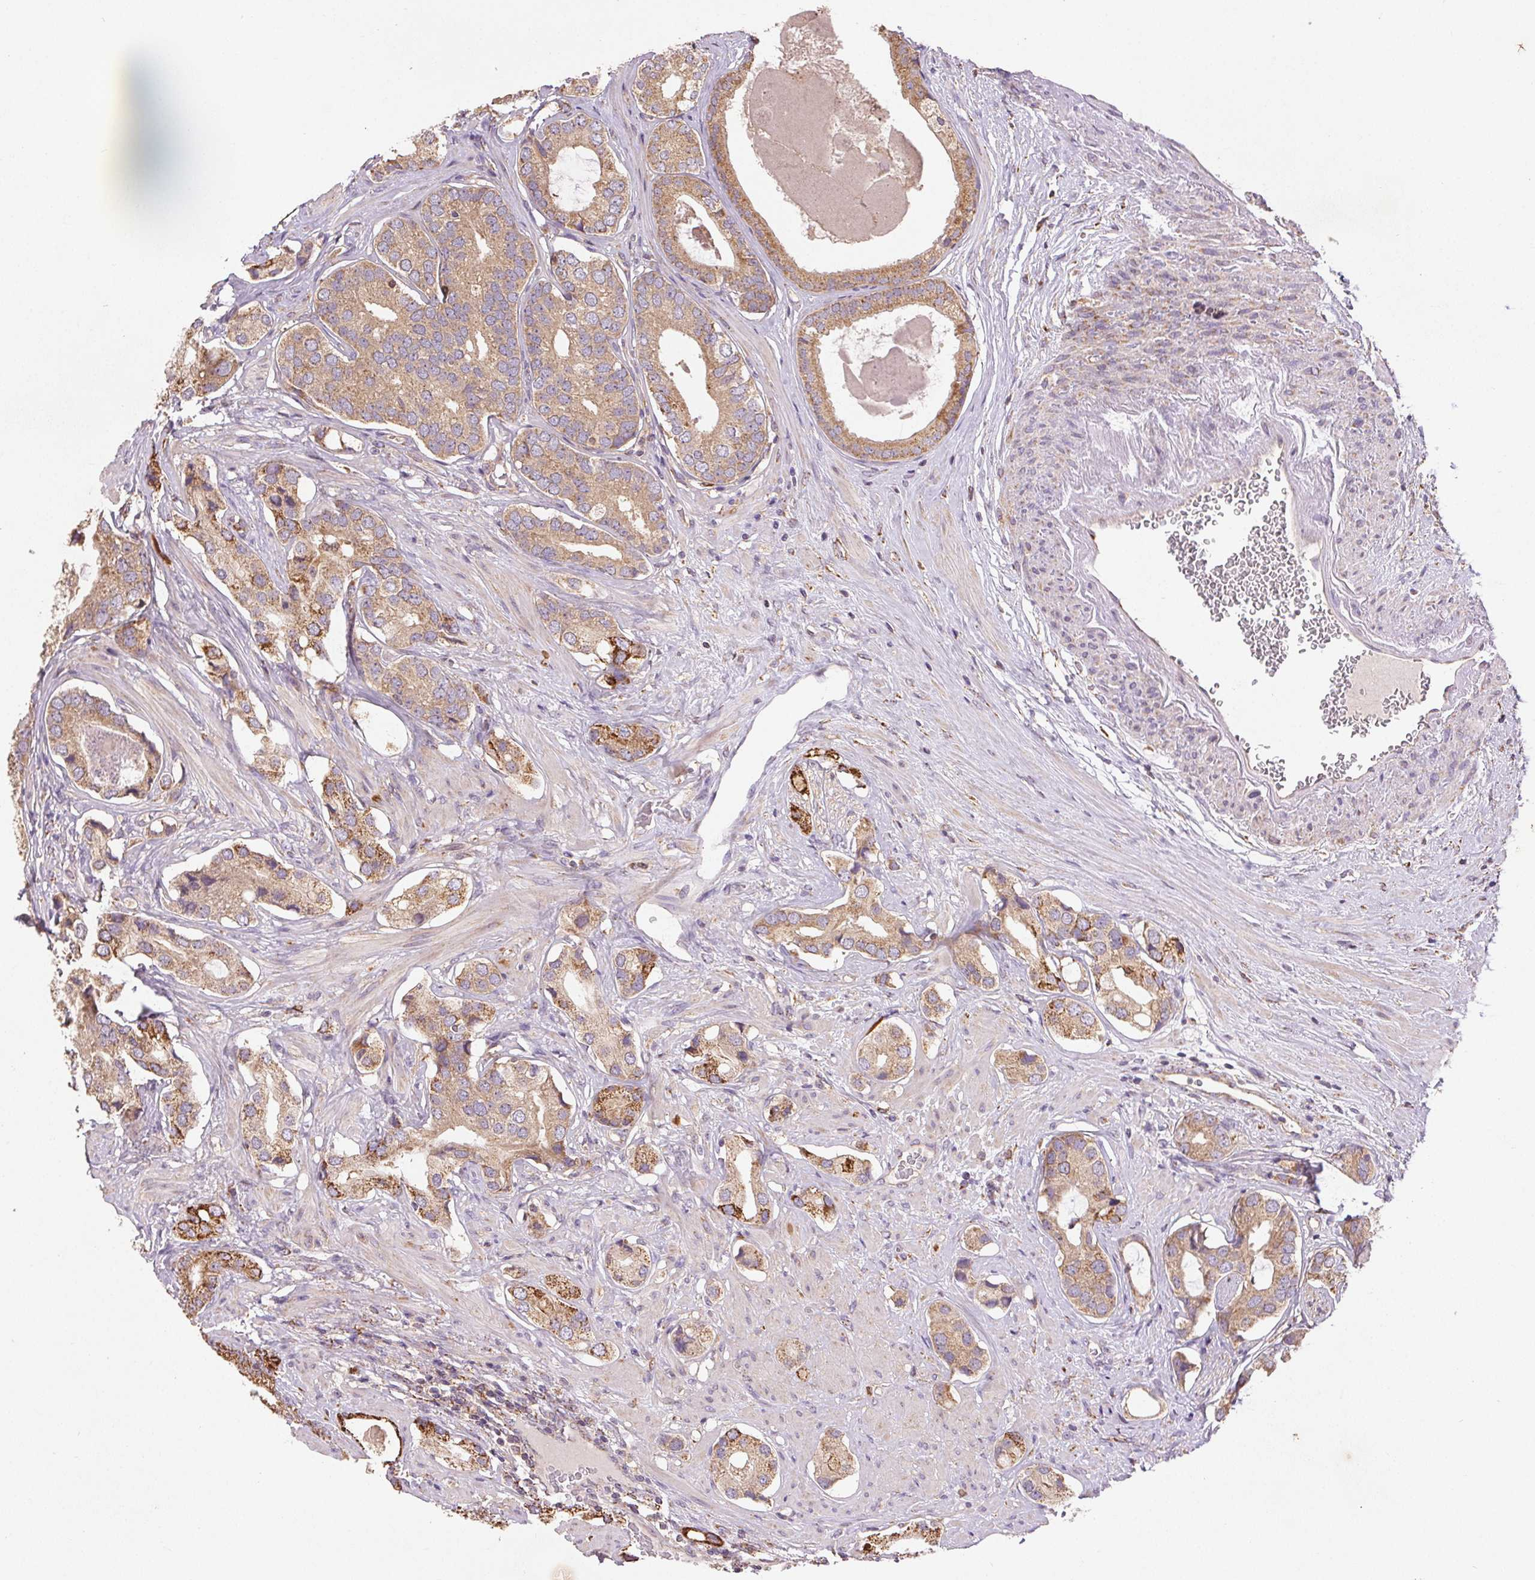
{"staining": {"intensity": "strong", "quantity": "25%-75%", "location": "cytoplasmic/membranous"}, "tissue": "prostate cancer", "cell_type": "Tumor cells", "image_type": "cancer", "snomed": [{"axis": "morphology", "description": "Adenocarcinoma, Low grade"}, {"axis": "topography", "description": "Prostate"}], "caption": "This micrograph reveals prostate low-grade adenocarcinoma stained with IHC to label a protein in brown. The cytoplasmic/membranous of tumor cells show strong positivity for the protein. Nuclei are counter-stained blue.", "gene": "FNBP1L", "patient": {"sex": "male", "age": 61}}